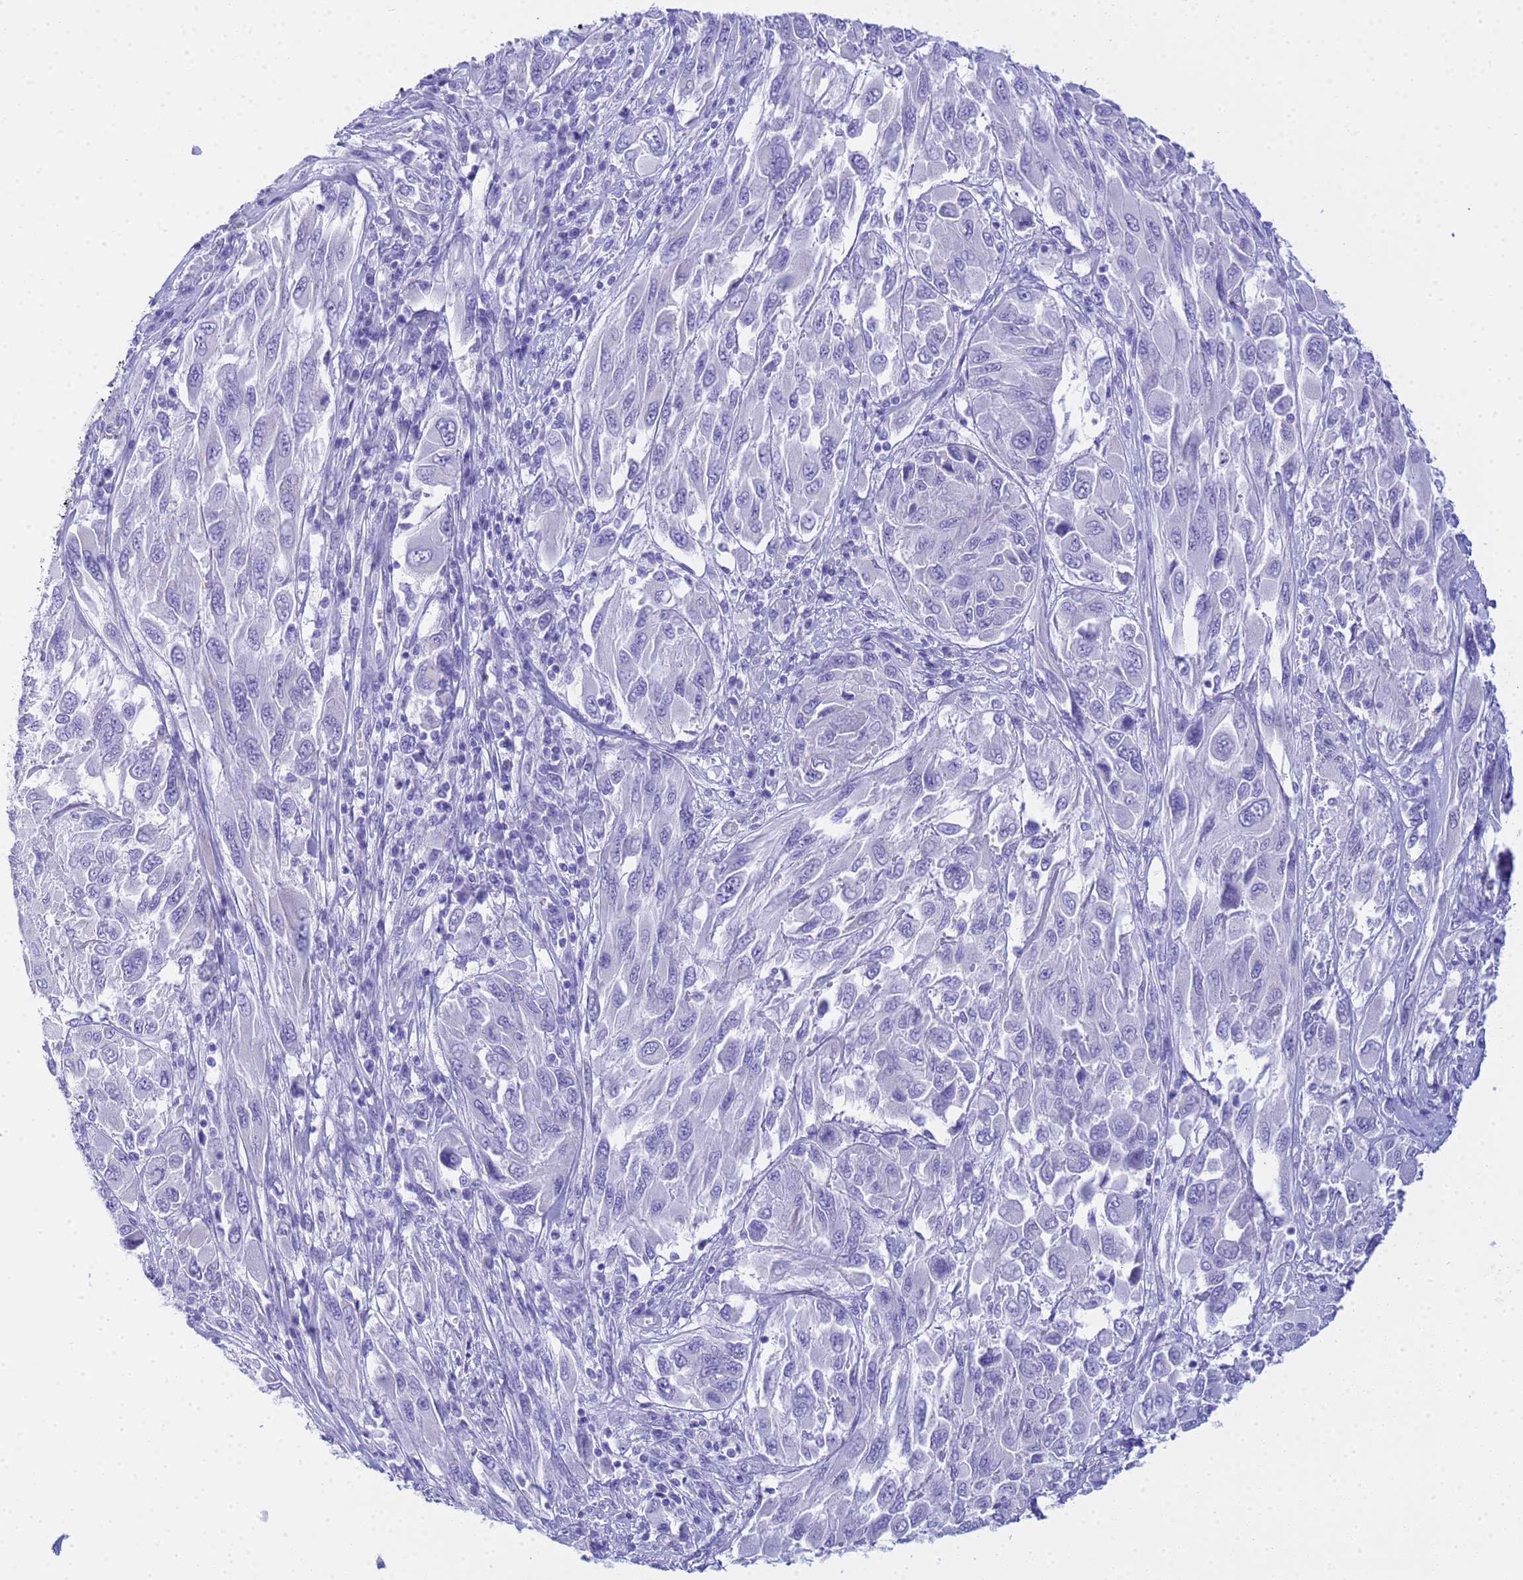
{"staining": {"intensity": "negative", "quantity": "none", "location": "none"}, "tissue": "melanoma", "cell_type": "Tumor cells", "image_type": "cancer", "snomed": [{"axis": "morphology", "description": "Malignant melanoma, NOS"}, {"axis": "topography", "description": "Skin"}], "caption": "A high-resolution micrograph shows immunohistochemistry staining of malignant melanoma, which displays no significant expression in tumor cells.", "gene": "AQP12A", "patient": {"sex": "female", "age": 91}}